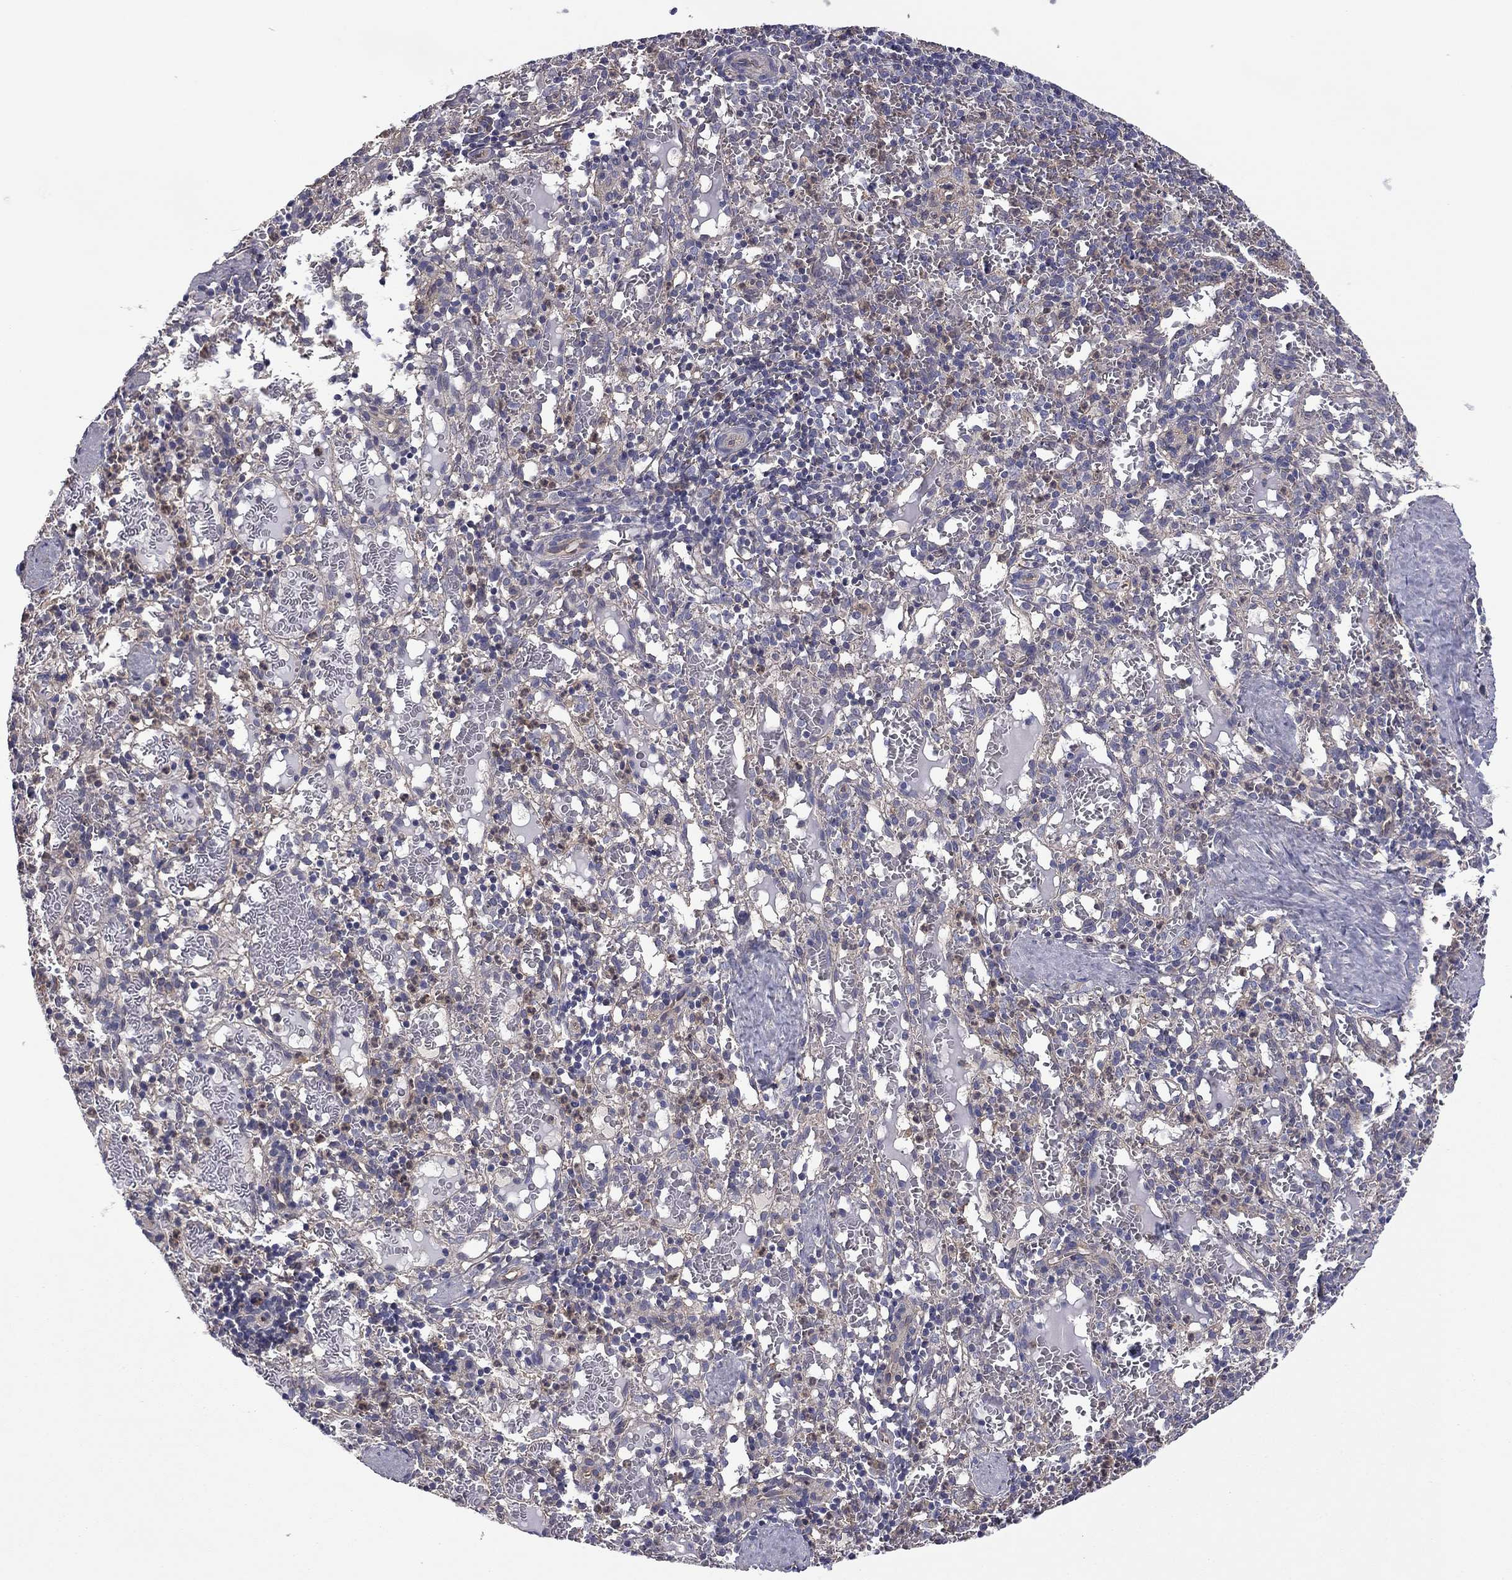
{"staining": {"intensity": "negative", "quantity": "none", "location": "none"}, "tissue": "spleen", "cell_type": "Cells in red pulp", "image_type": "normal", "snomed": [{"axis": "morphology", "description": "Normal tissue, NOS"}, {"axis": "topography", "description": "Spleen"}], "caption": "IHC of unremarkable spleen displays no expression in cells in red pulp.", "gene": "TCHH", "patient": {"sex": "male", "age": 11}}